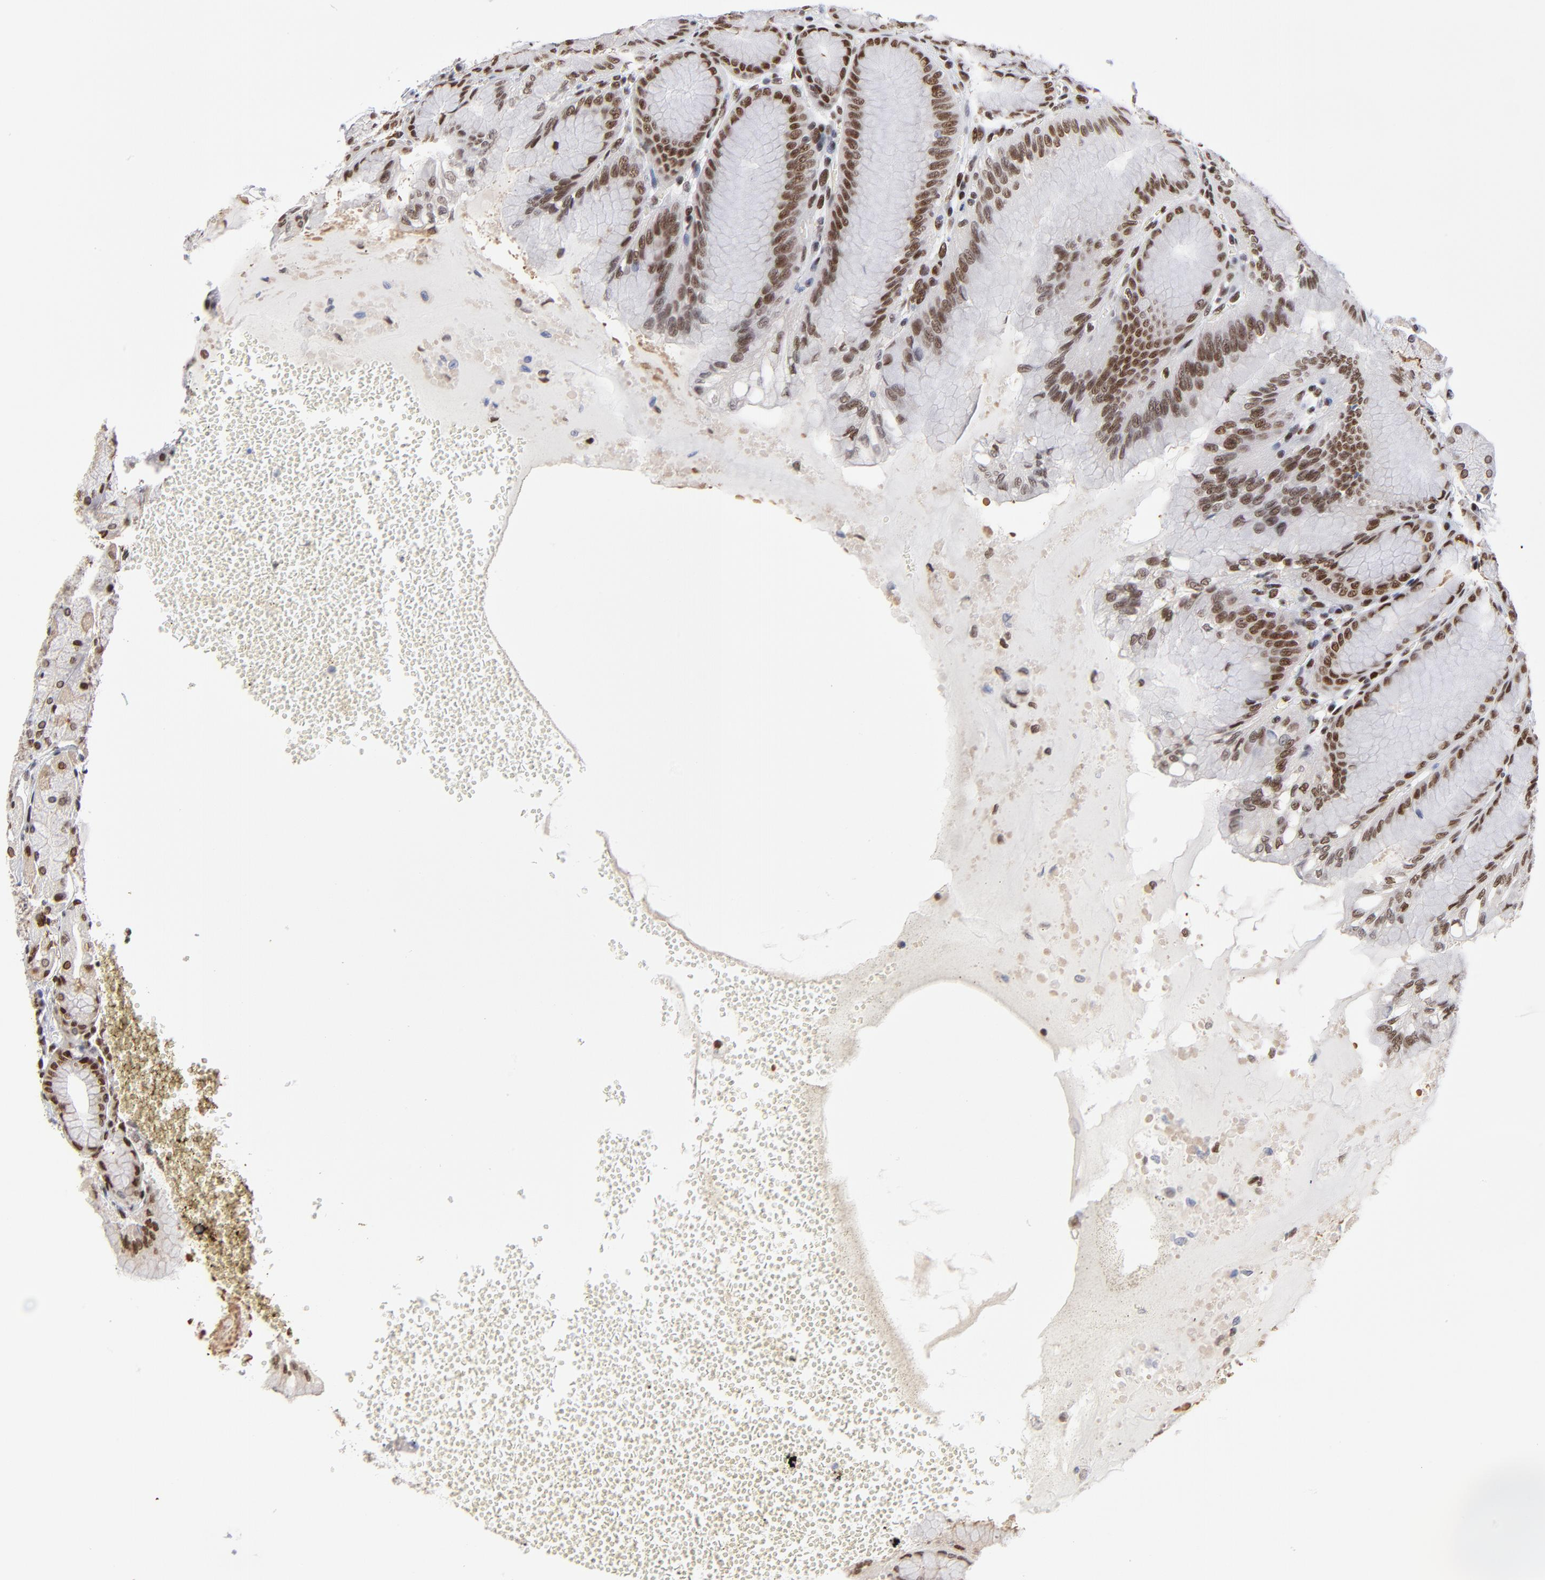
{"staining": {"intensity": "strong", "quantity": ">75%", "location": "nuclear"}, "tissue": "stomach", "cell_type": "Glandular cells", "image_type": "normal", "snomed": [{"axis": "morphology", "description": "Normal tissue, NOS"}, {"axis": "topography", "description": "Stomach"}, {"axis": "topography", "description": "Stomach, lower"}], "caption": "A histopathology image of human stomach stained for a protein exhibits strong nuclear brown staining in glandular cells. The protein is stained brown, and the nuclei are stained in blue (DAB (3,3'-diaminobenzidine) IHC with brightfield microscopy, high magnification).", "gene": "ZMYM3", "patient": {"sex": "male", "age": 76}}